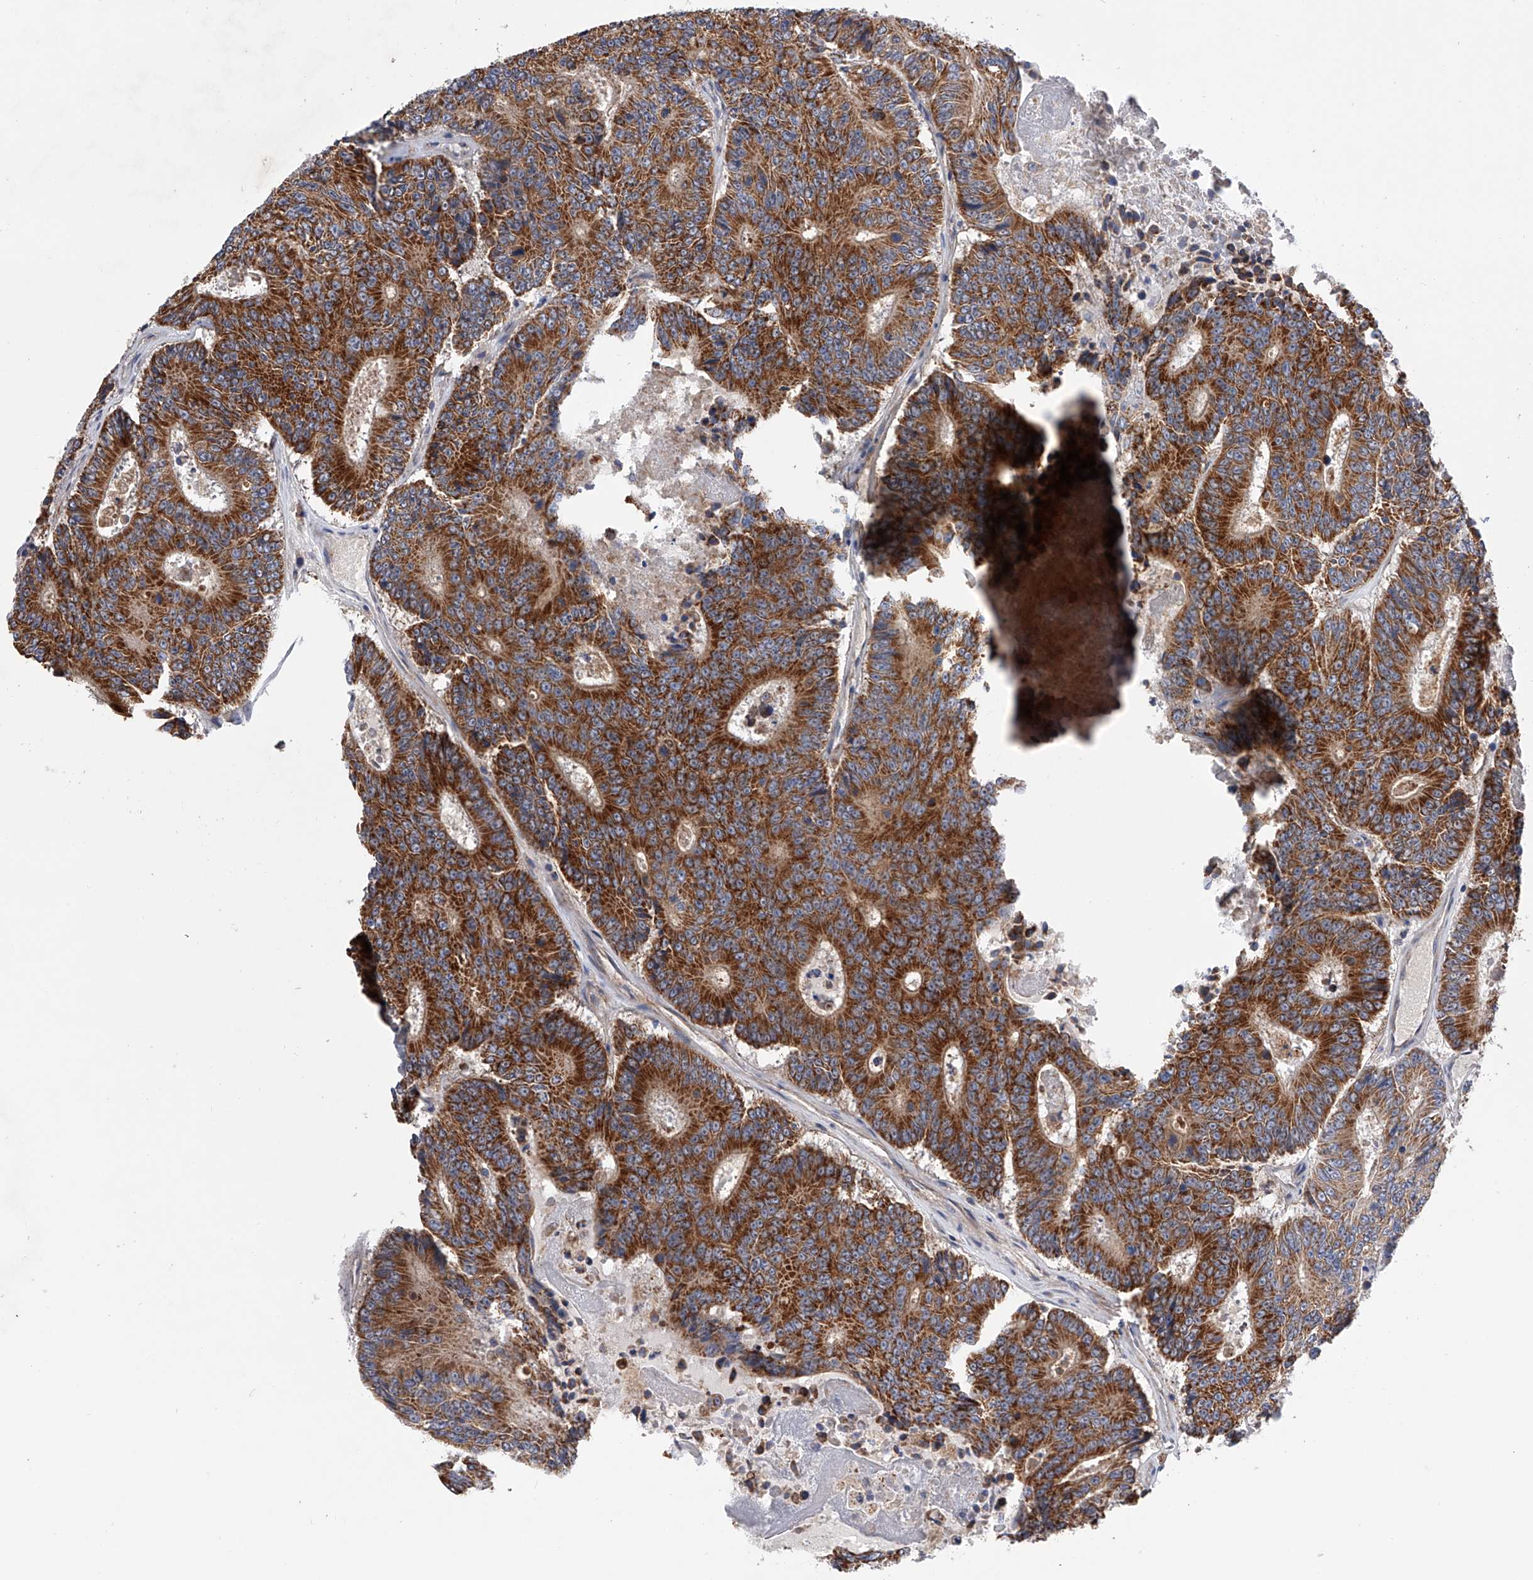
{"staining": {"intensity": "strong", "quantity": ">75%", "location": "cytoplasmic/membranous"}, "tissue": "colorectal cancer", "cell_type": "Tumor cells", "image_type": "cancer", "snomed": [{"axis": "morphology", "description": "Adenocarcinoma, NOS"}, {"axis": "topography", "description": "Colon"}], "caption": "Immunohistochemical staining of human colorectal cancer demonstrates strong cytoplasmic/membranous protein positivity in approximately >75% of tumor cells. The staining is performed using DAB (3,3'-diaminobenzidine) brown chromogen to label protein expression. The nuclei are counter-stained blue using hematoxylin.", "gene": "MLYCD", "patient": {"sex": "male", "age": 83}}